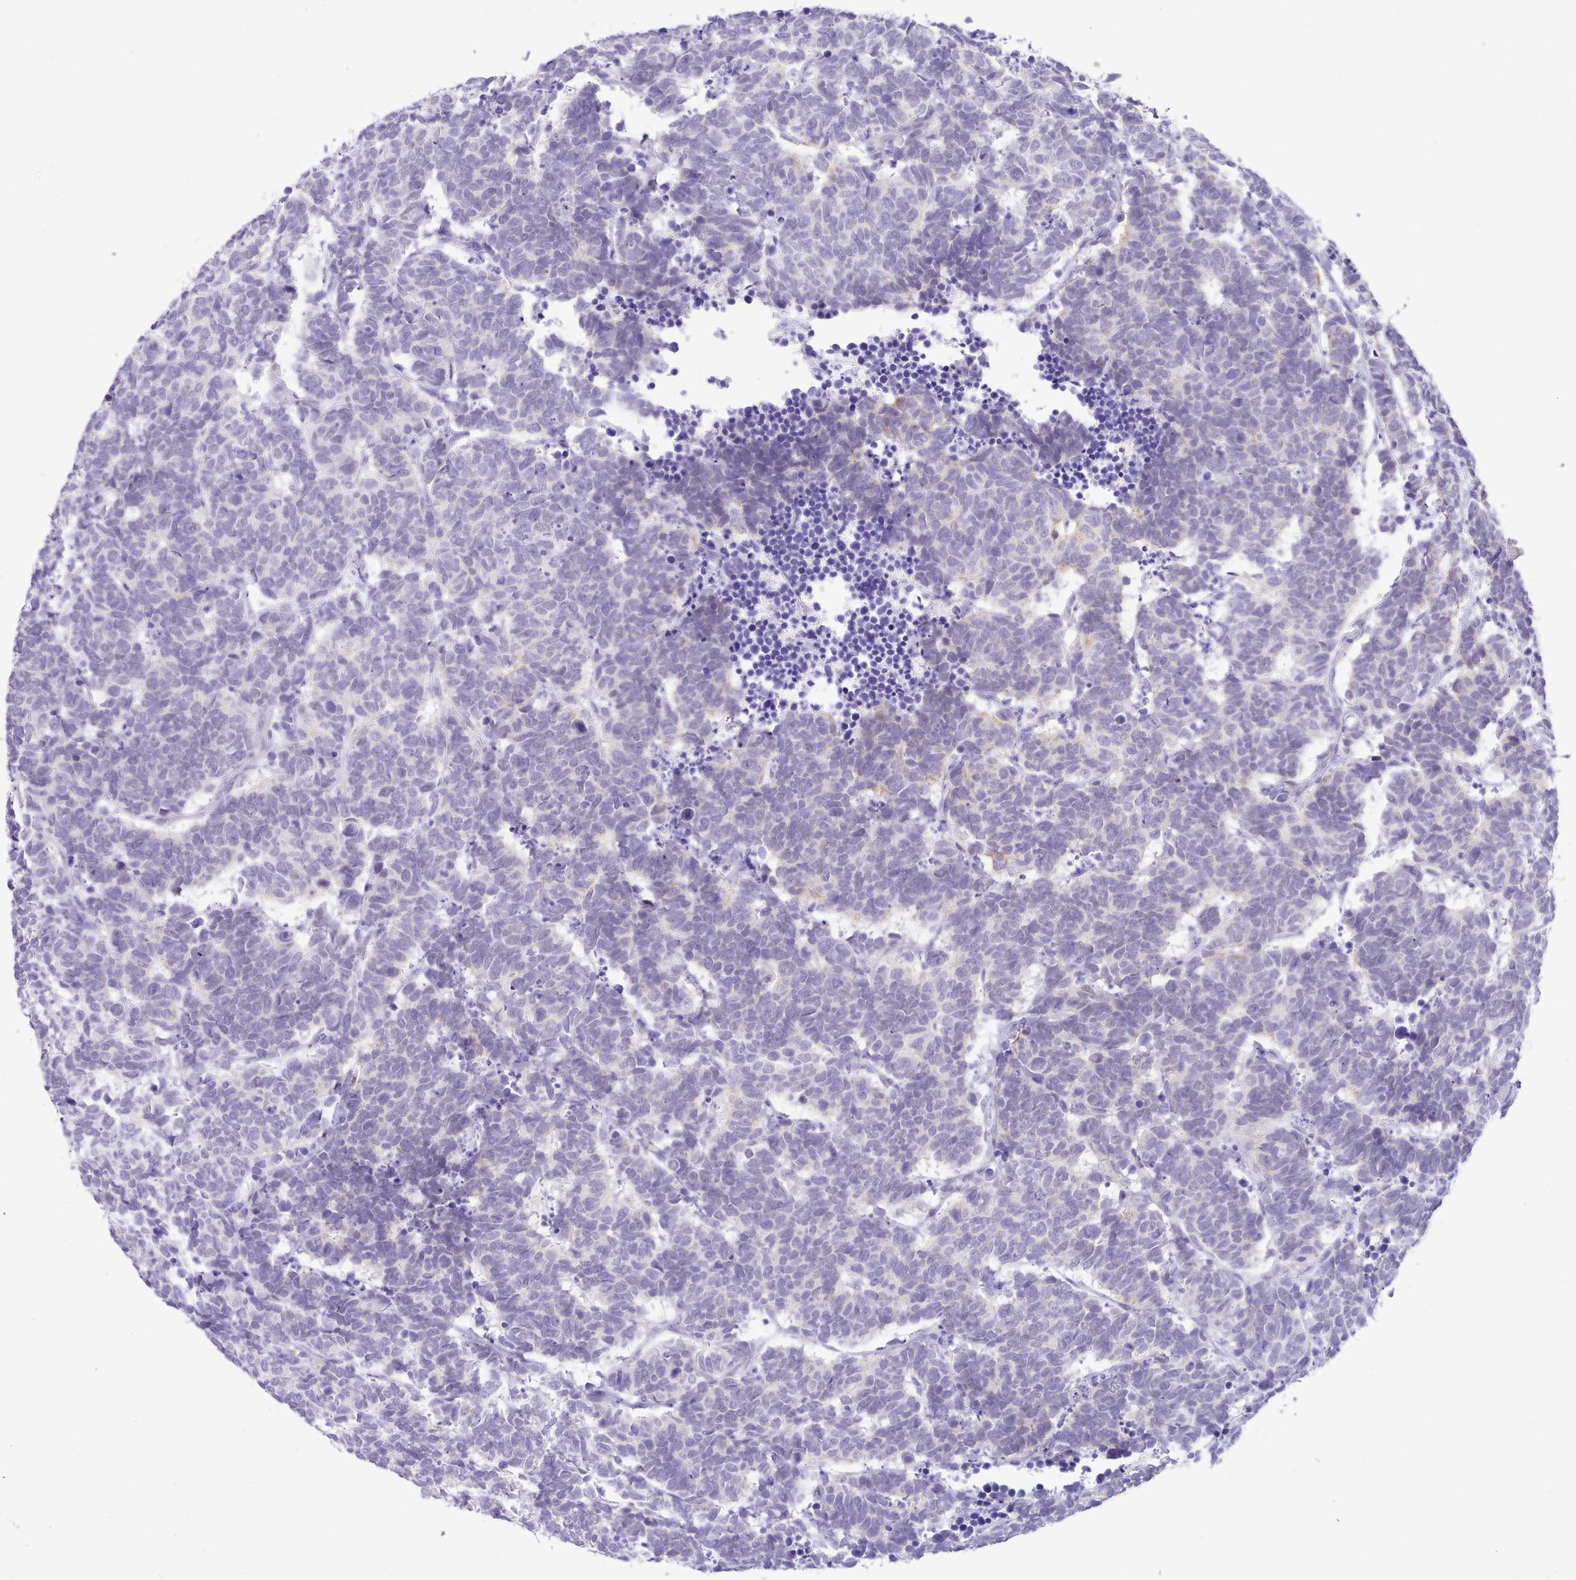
{"staining": {"intensity": "negative", "quantity": "none", "location": "none"}, "tissue": "carcinoid", "cell_type": "Tumor cells", "image_type": "cancer", "snomed": [{"axis": "morphology", "description": "Carcinoma, NOS"}, {"axis": "morphology", "description": "Carcinoid, malignant, NOS"}, {"axis": "topography", "description": "Urinary bladder"}], "caption": "IHC photomicrograph of neoplastic tissue: human carcinoid stained with DAB (3,3'-diaminobenzidine) exhibits no significant protein positivity in tumor cells.", "gene": "LRRC37A", "patient": {"sex": "male", "age": 57}}